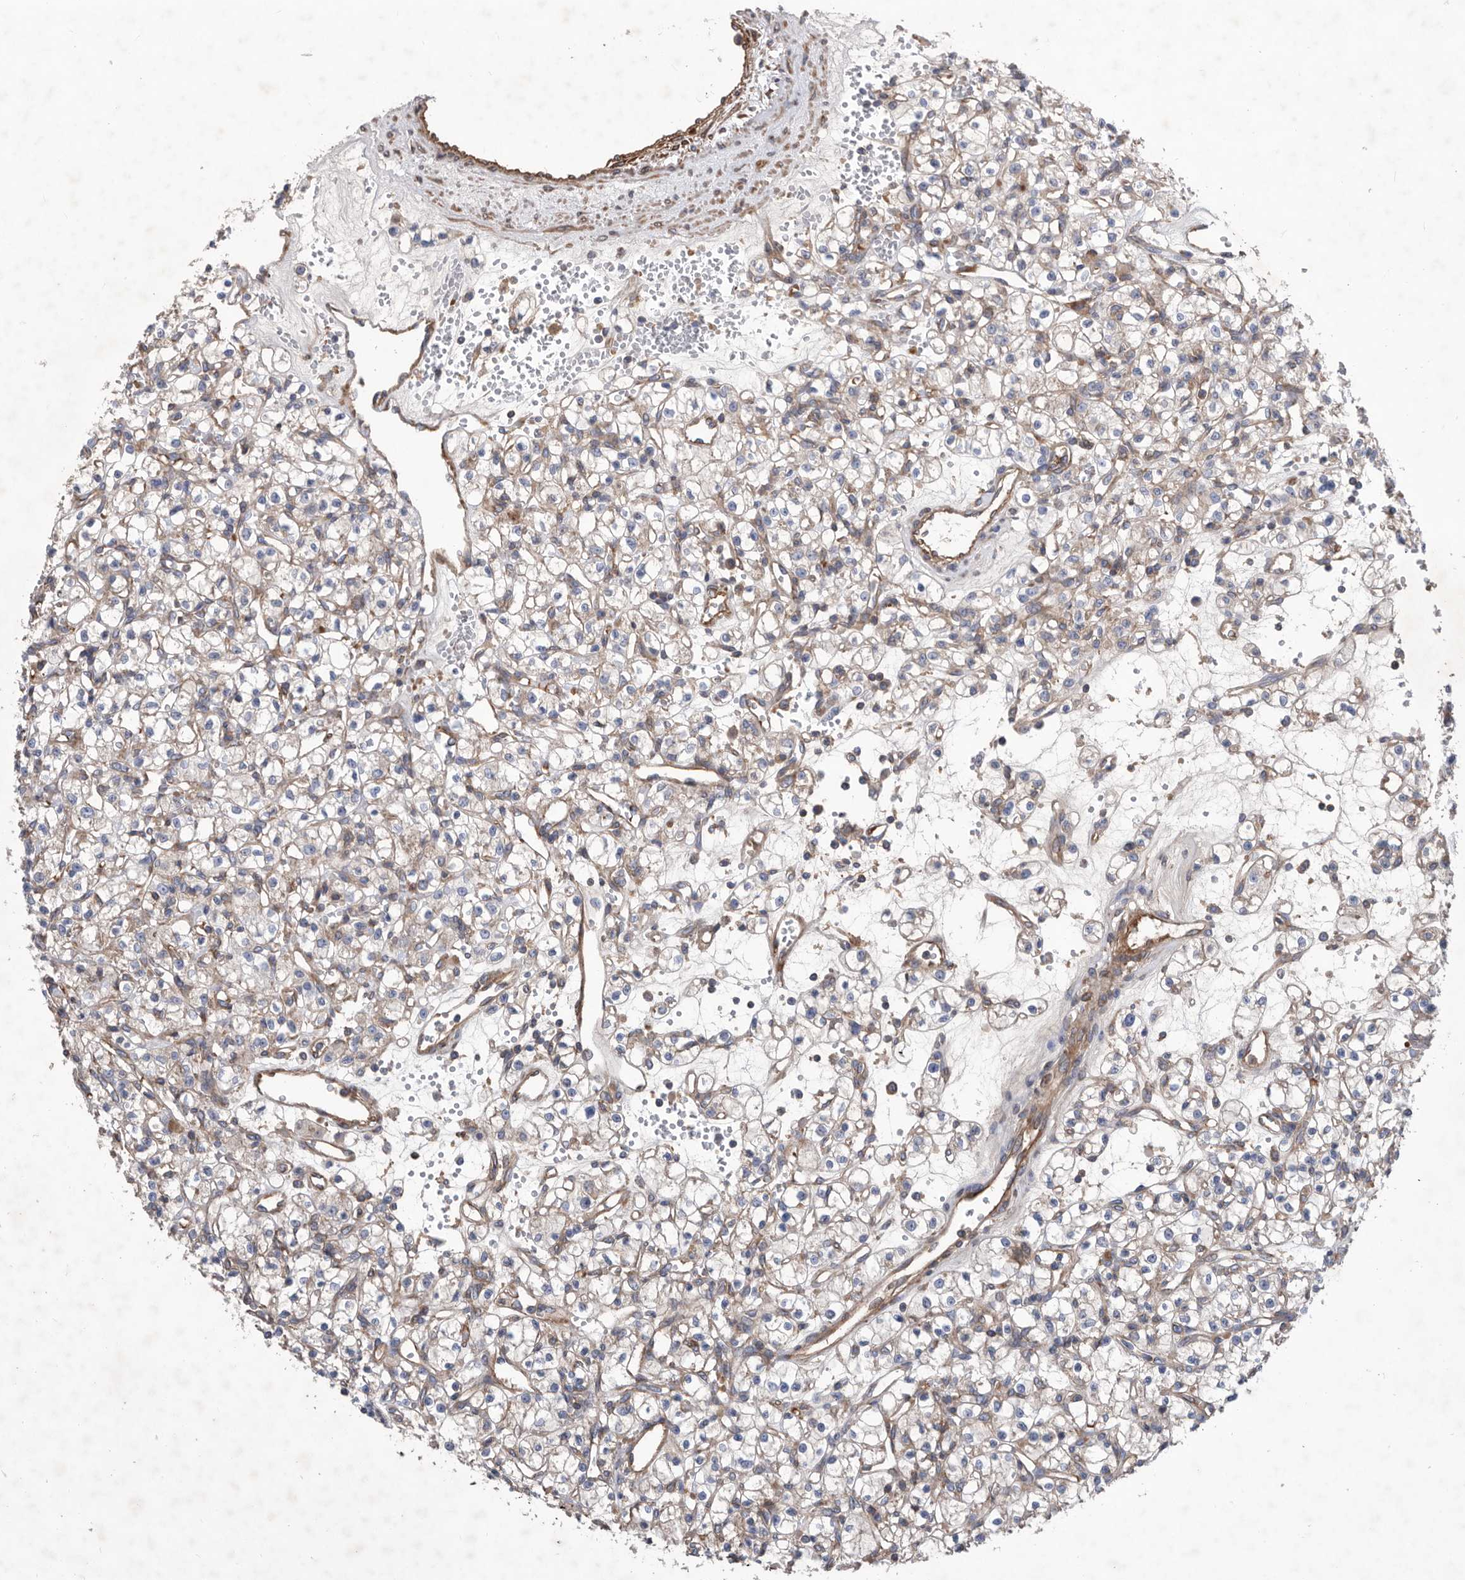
{"staining": {"intensity": "weak", "quantity": "<25%", "location": "cytoplasmic/membranous"}, "tissue": "renal cancer", "cell_type": "Tumor cells", "image_type": "cancer", "snomed": [{"axis": "morphology", "description": "Adenocarcinoma, NOS"}, {"axis": "topography", "description": "Kidney"}], "caption": "IHC of human renal cancer displays no positivity in tumor cells.", "gene": "ATP13A3", "patient": {"sex": "female", "age": 59}}